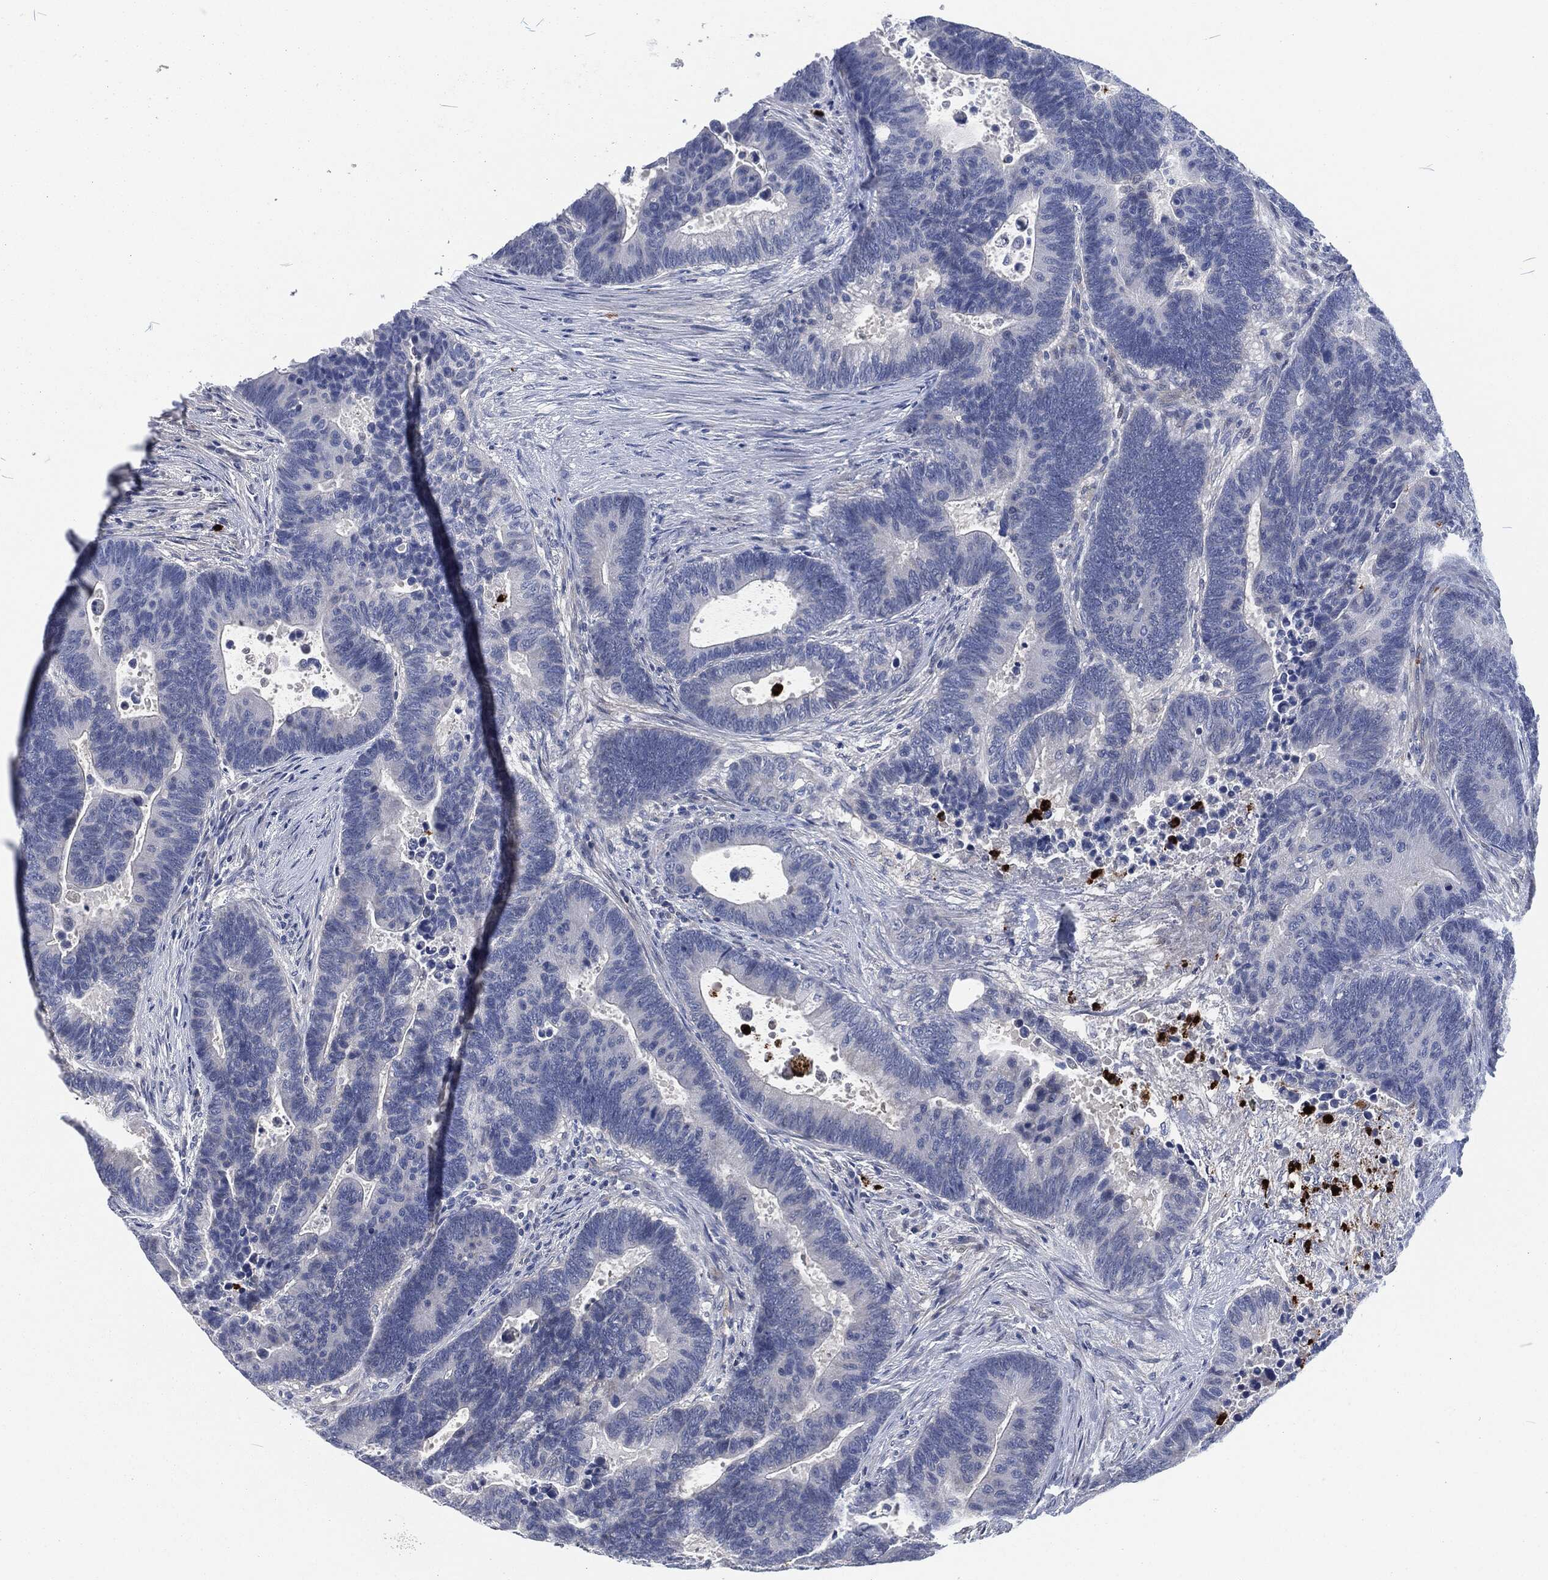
{"staining": {"intensity": "negative", "quantity": "none", "location": "none"}, "tissue": "colorectal cancer", "cell_type": "Tumor cells", "image_type": "cancer", "snomed": [{"axis": "morphology", "description": "Adenocarcinoma, NOS"}, {"axis": "topography", "description": "Colon"}], "caption": "Immunohistochemistry (IHC) photomicrograph of adenocarcinoma (colorectal) stained for a protein (brown), which displays no positivity in tumor cells.", "gene": "MPO", "patient": {"sex": "male", "age": 75}}